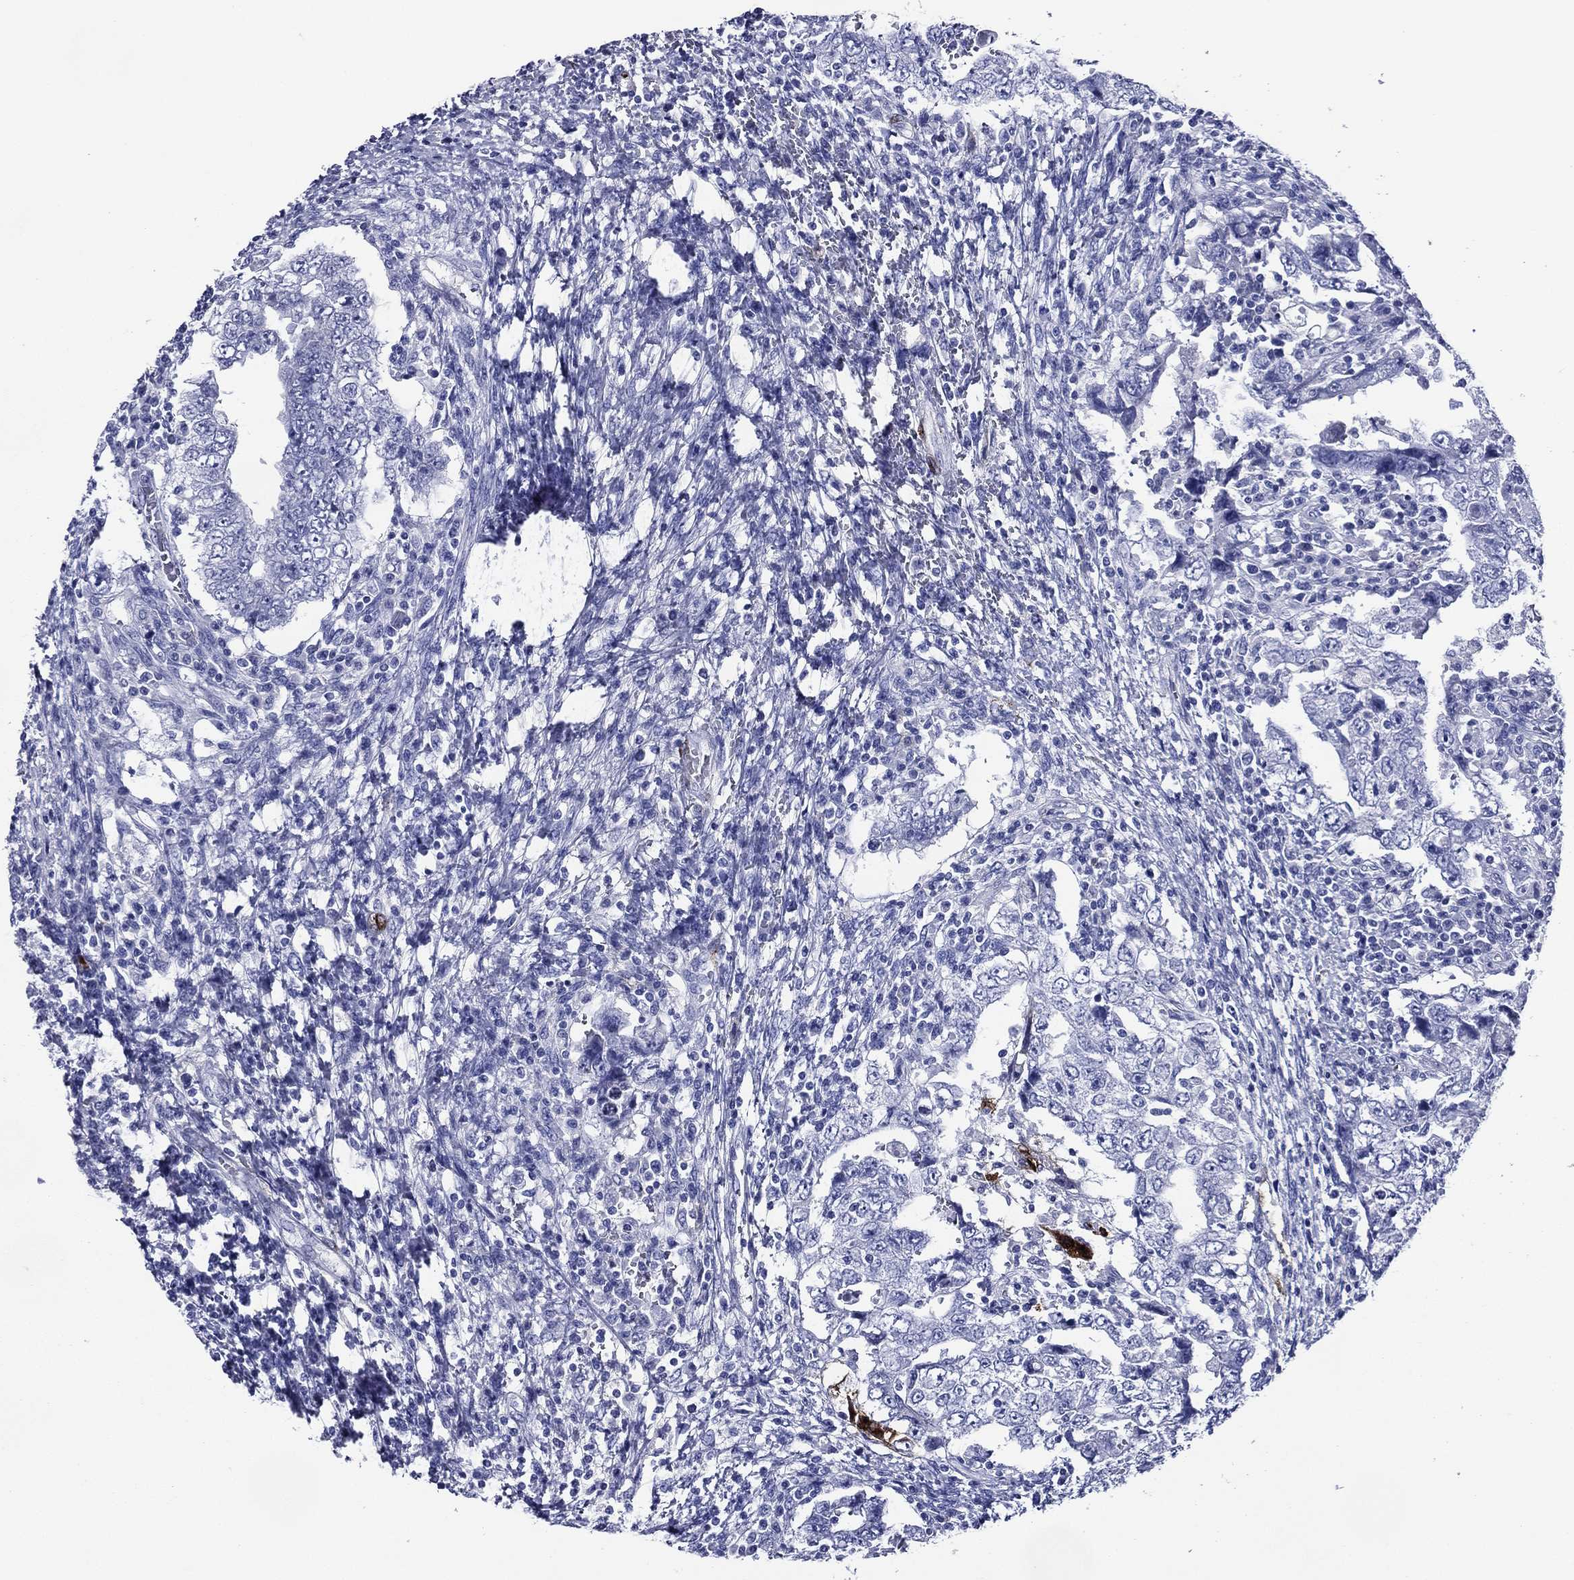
{"staining": {"intensity": "negative", "quantity": "none", "location": "none"}, "tissue": "testis cancer", "cell_type": "Tumor cells", "image_type": "cancer", "snomed": [{"axis": "morphology", "description": "Carcinoma, Embryonal, NOS"}, {"axis": "topography", "description": "Testis"}], "caption": "Micrograph shows no significant protein expression in tumor cells of testis cancer.", "gene": "ACE2", "patient": {"sex": "male", "age": 26}}